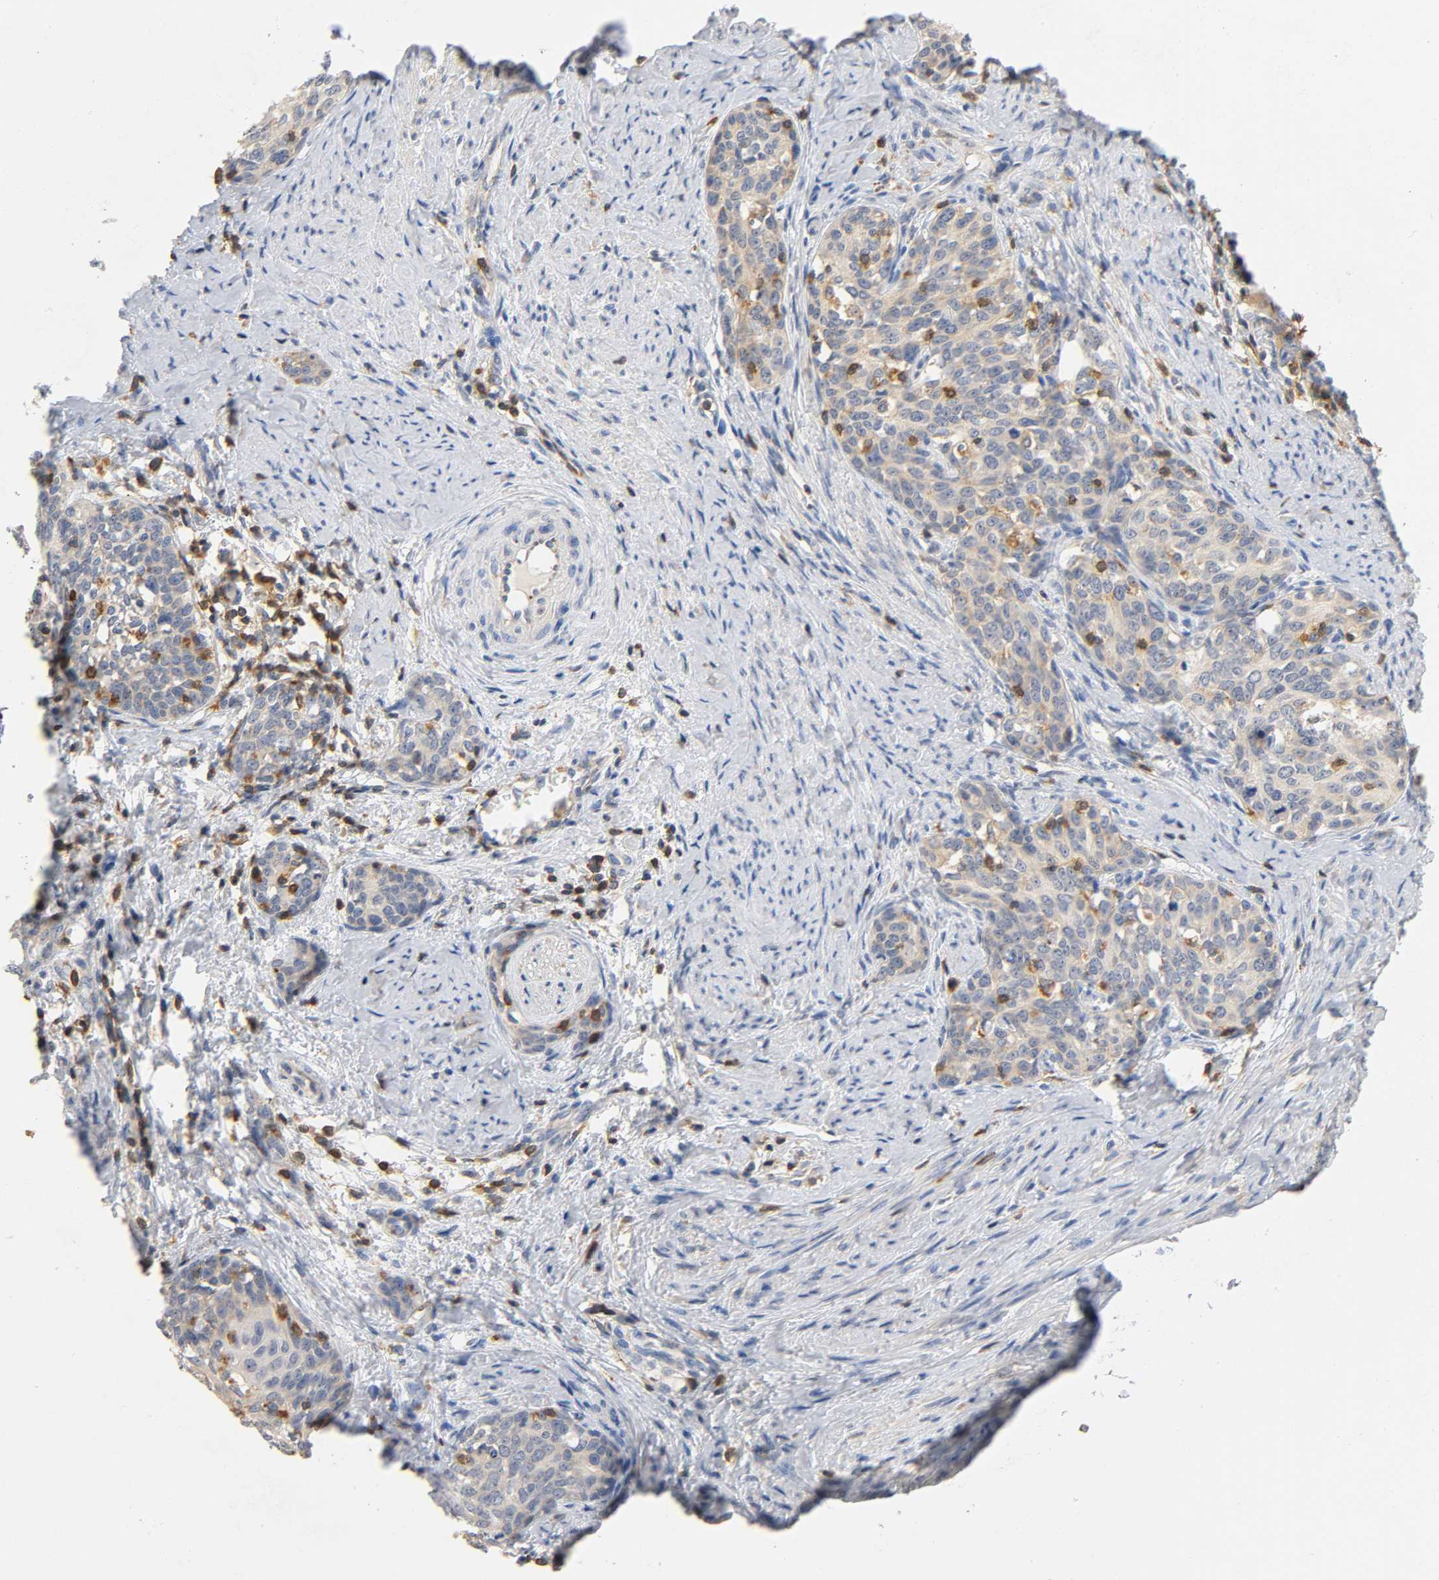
{"staining": {"intensity": "weak", "quantity": "25%-75%", "location": "cytoplasmic/membranous"}, "tissue": "cervical cancer", "cell_type": "Tumor cells", "image_type": "cancer", "snomed": [{"axis": "morphology", "description": "Squamous cell carcinoma, NOS"}, {"axis": "morphology", "description": "Adenocarcinoma, NOS"}, {"axis": "topography", "description": "Cervix"}], "caption": "Immunohistochemical staining of human squamous cell carcinoma (cervical) exhibits weak cytoplasmic/membranous protein positivity in about 25%-75% of tumor cells.", "gene": "UCKL1", "patient": {"sex": "female", "age": 52}}